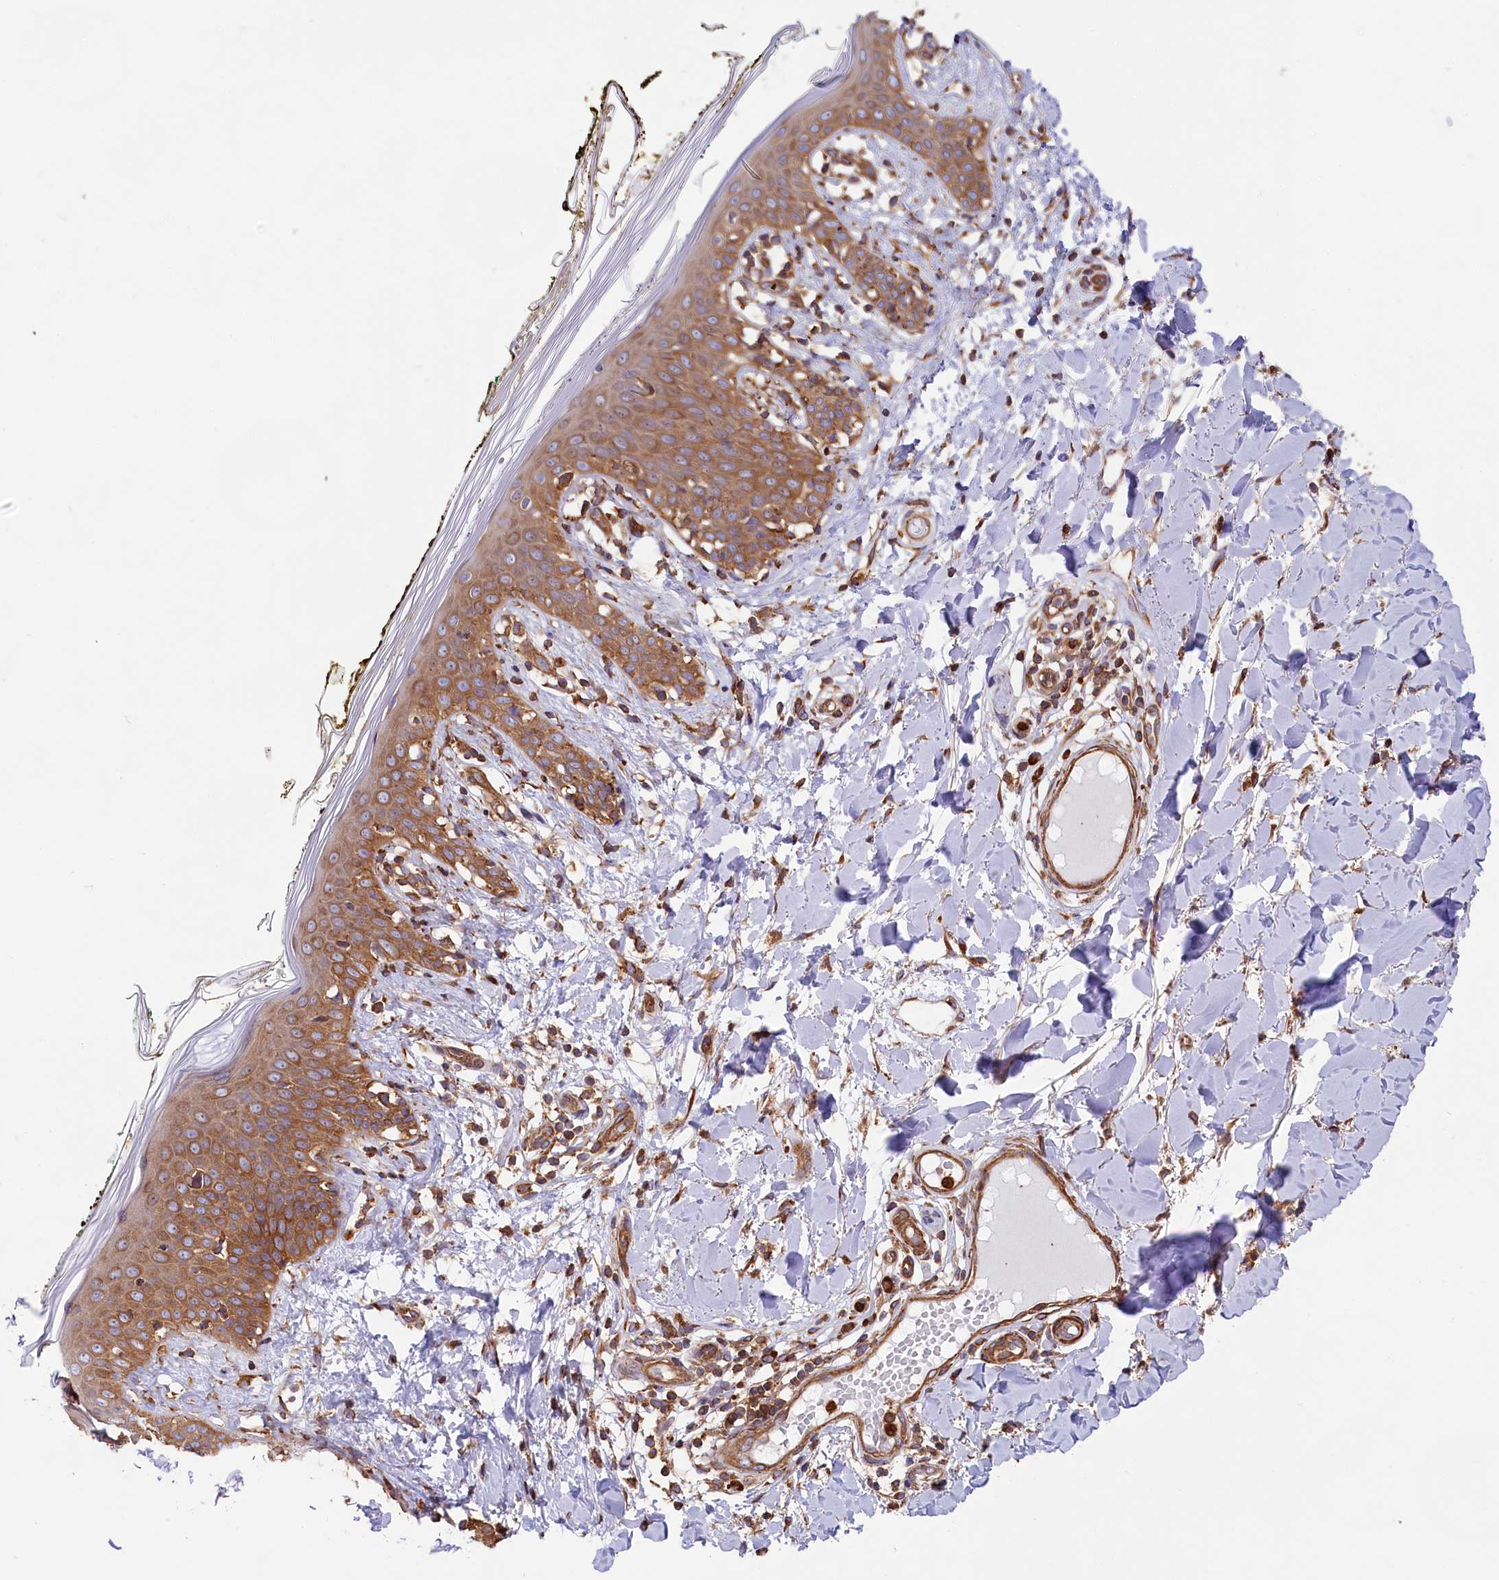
{"staining": {"intensity": "moderate", "quantity": ">75%", "location": "cytoplasmic/membranous"}, "tissue": "skin", "cell_type": "Fibroblasts", "image_type": "normal", "snomed": [{"axis": "morphology", "description": "Normal tissue, NOS"}, {"axis": "topography", "description": "Skin"}], "caption": "Skin stained for a protein exhibits moderate cytoplasmic/membranous positivity in fibroblasts.", "gene": "GYS1", "patient": {"sex": "female", "age": 34}}